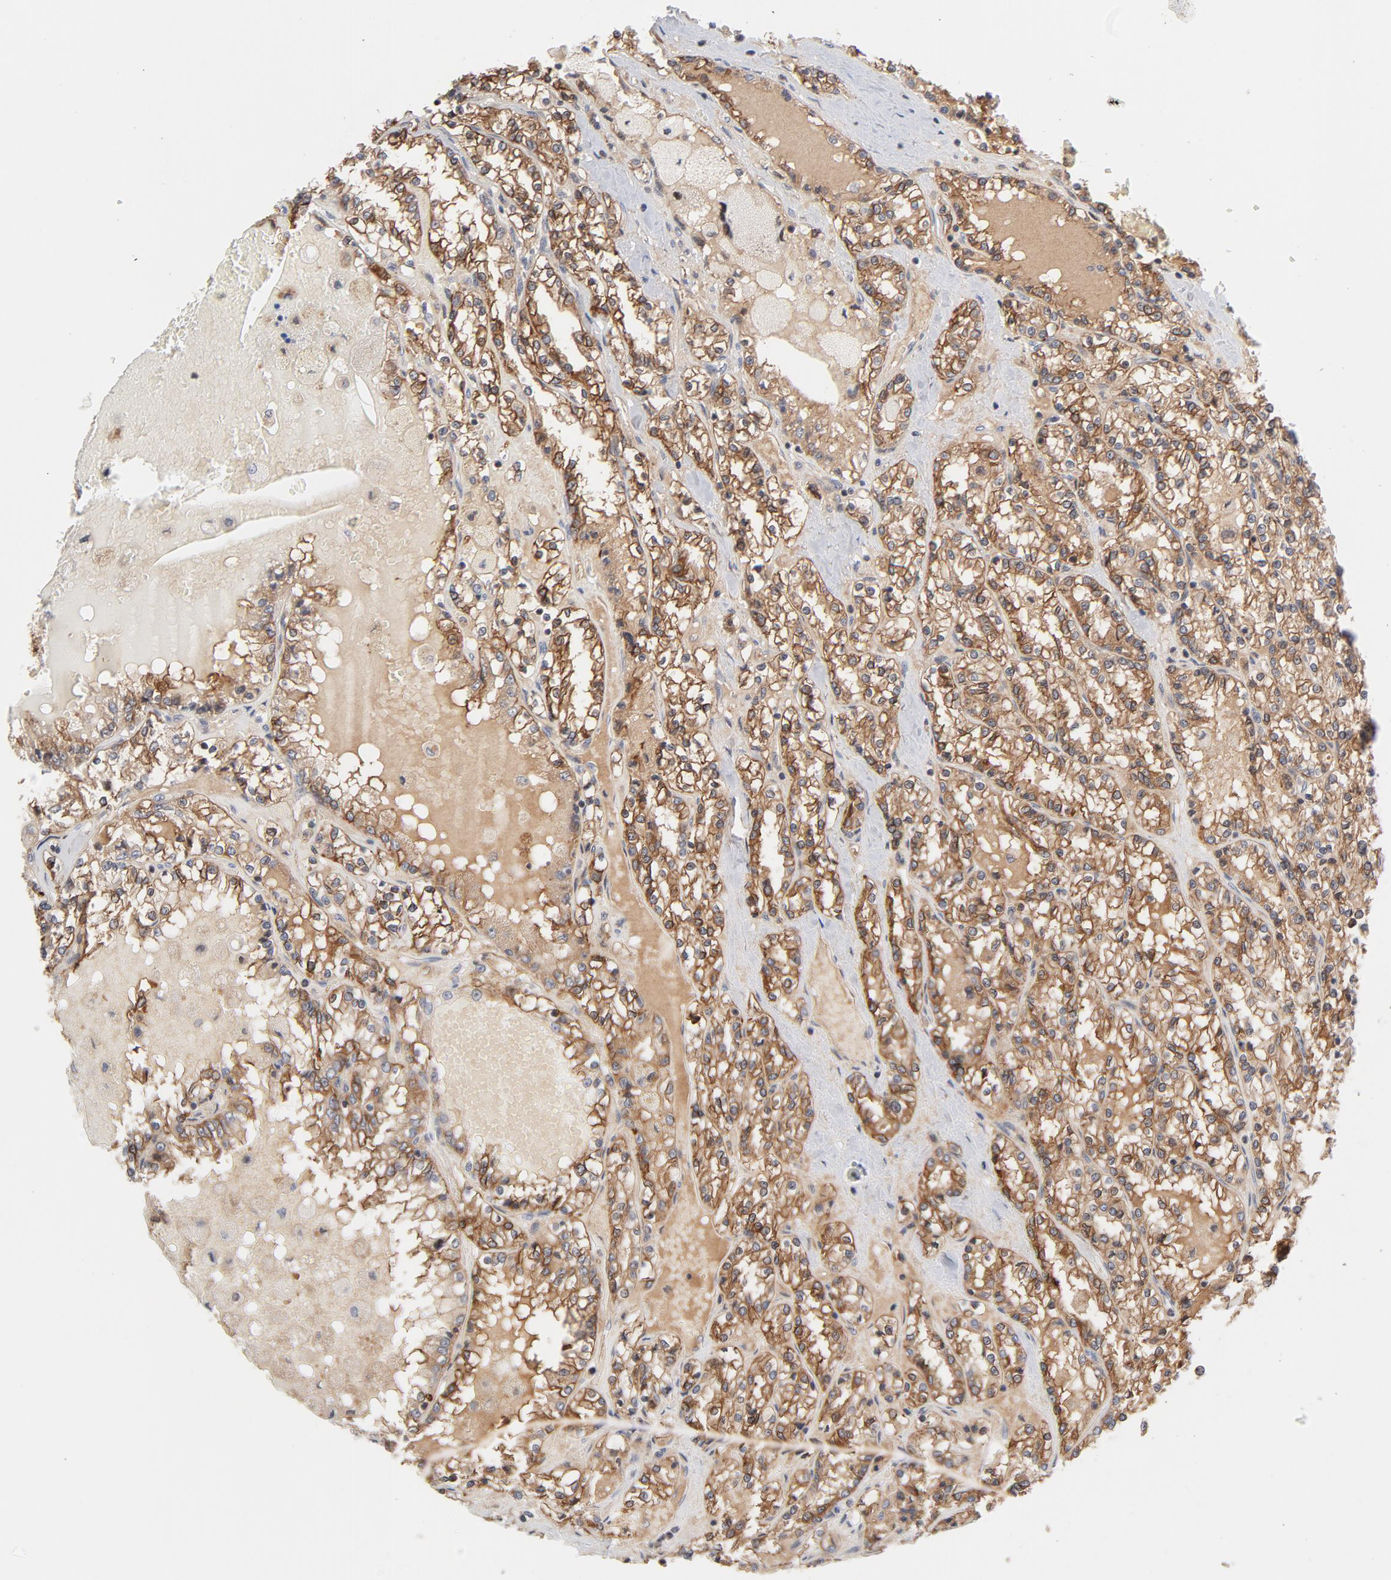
{"staining": {"intensity": "moderate", "quantity": ">75%", "location": "cytoplasmic/membranous"}, "tissue": "renal cancer", "cell_type": "Tumor cells", "image_type": "cancer", "snomed": [{"axis": "morphology", "description": "Adenocarcinoma, NOS"}, {"axis": "topography", "description": "Kidney"}], "caption": "This is a photomicrograph of immunohistochemistry staining of renal adenocarcinoma, which shows moderate expression in the cytoplasmic/membranous of tumor cells.", "gene": "DNAAF2", "patient": {"sex": "female", "age": 56}}